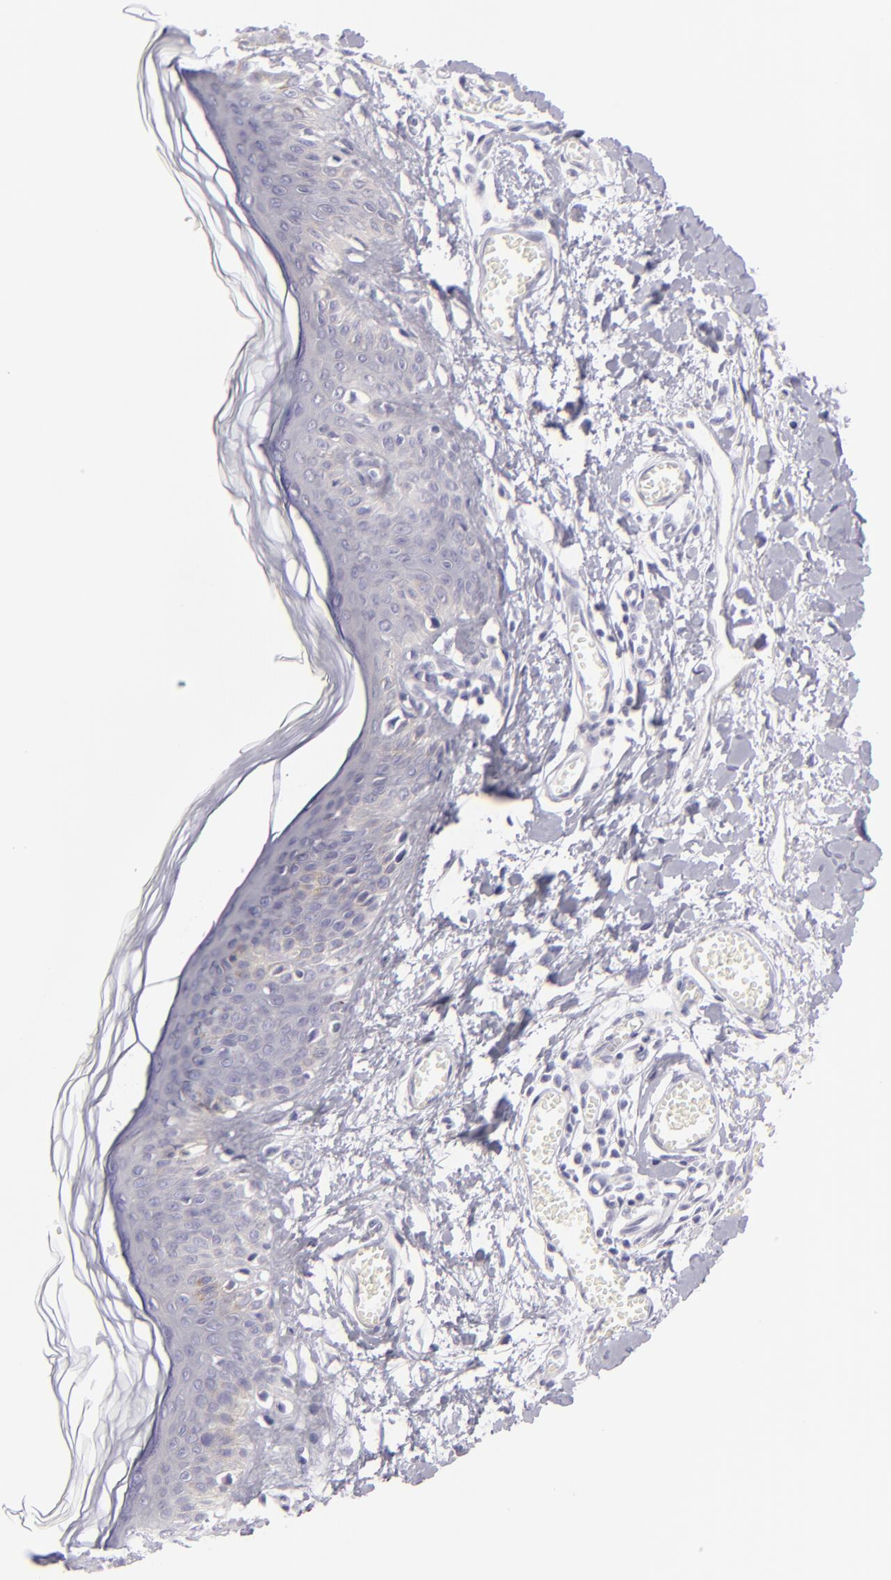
{"staining": {"intensity": "negative", "quantity": "none", "location": "none"}, "tissue": "skin", "cell_type": "Fibroblasts", "image_type": "normal", "snomed": [{"axis": "morphology", "description": "Normal tissue, NOS"}, {"axis": "morphology", "description": "Sarcoma, NOS"}, {"axis": "topography", "description": "Skin"}, {"axis": "topography", "description": "Soft tissue"}], "caption": "The photomicrograph shows no staining of fibroblasts in normal skin. Nuclei are stained in blue.", "gene": "DLG4", "patient": {"sex": "female", "age": 51}}